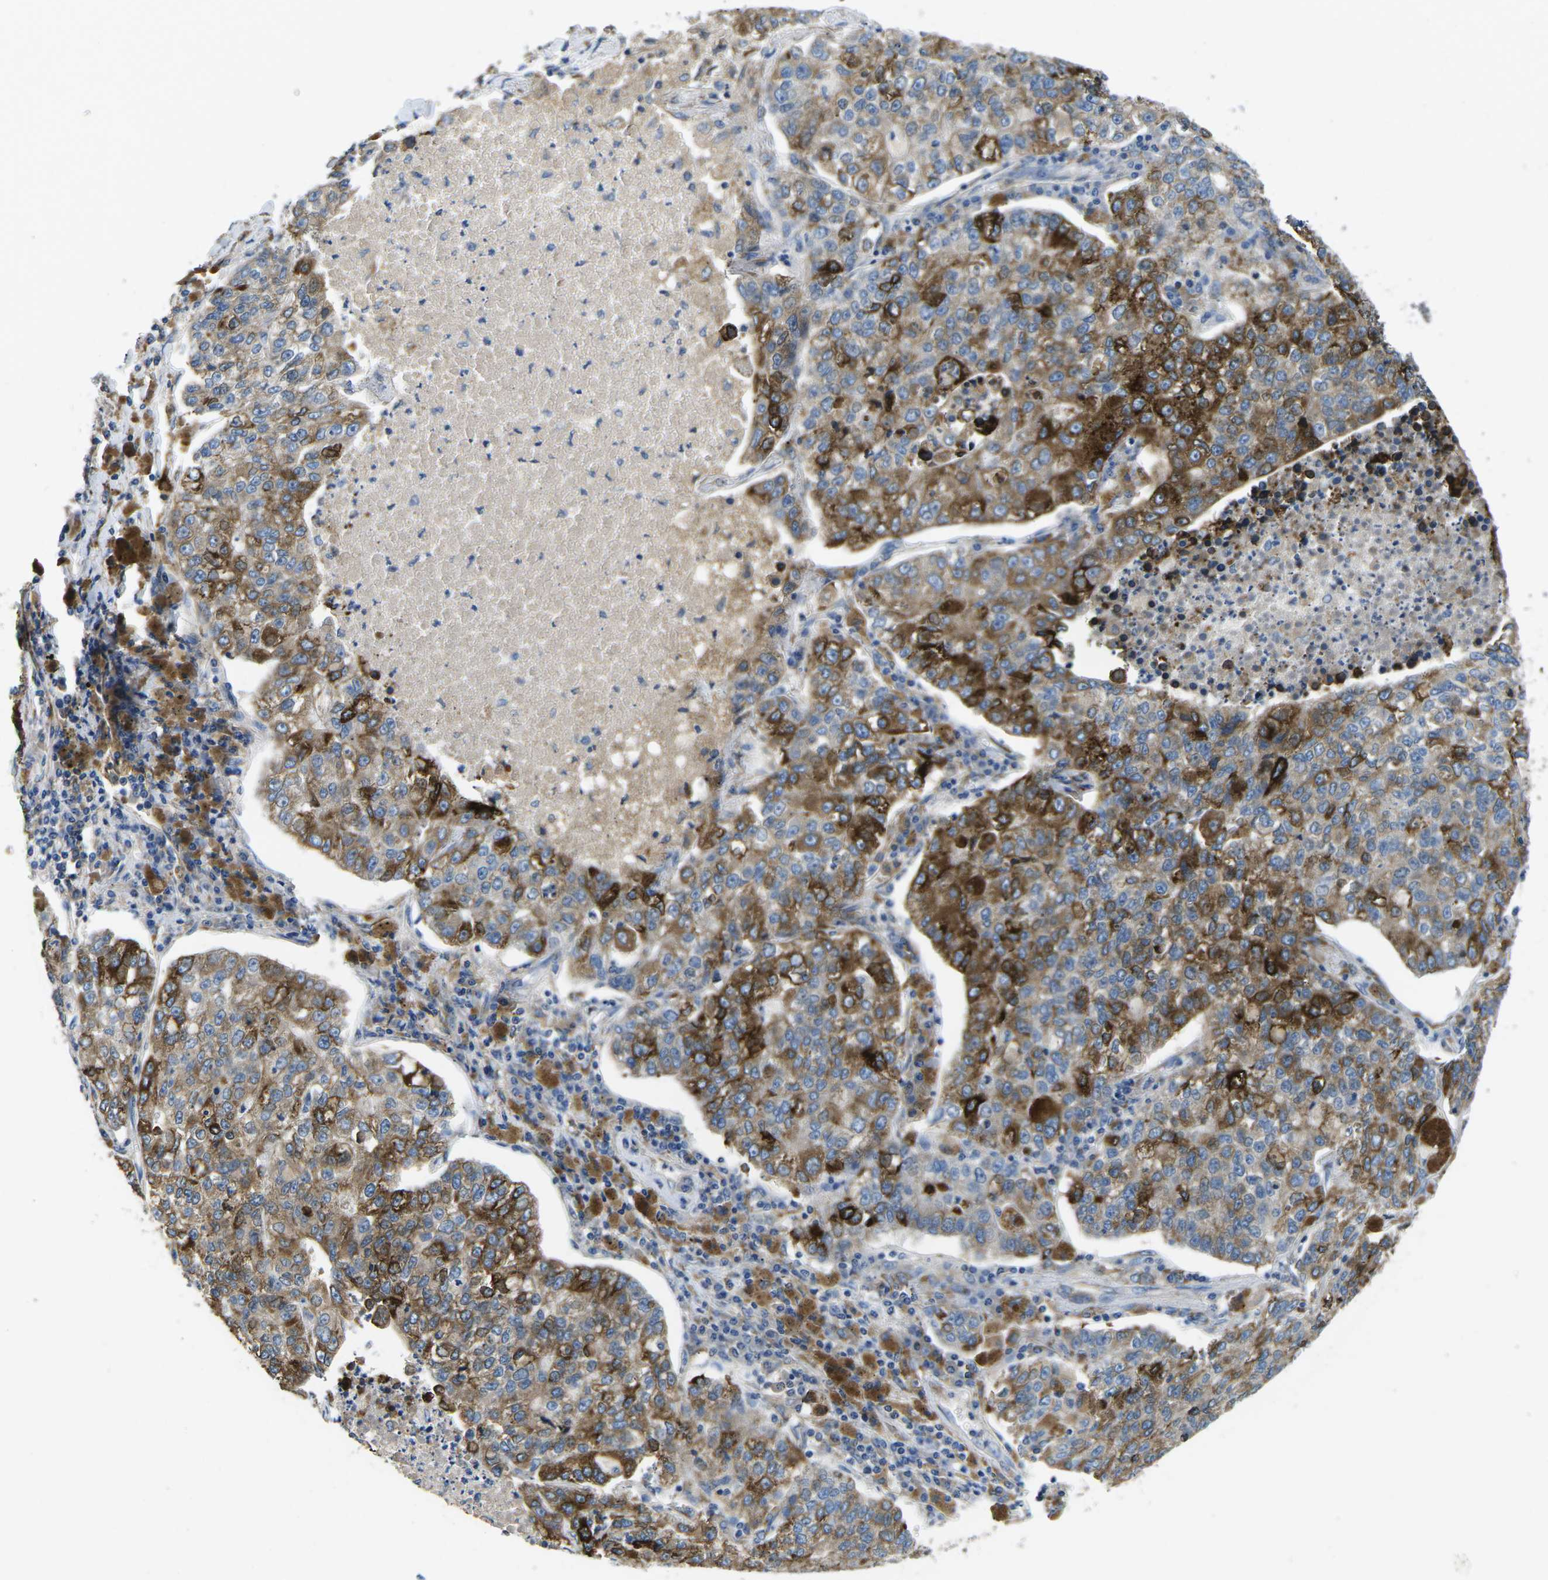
{"staining": {"intensity": "strong", "quantity": "25%-75%", "location": "cytoplasmic/membranous"}, "tissue": "lung cancer", "cell_type": "Tumor cells", "image_type": "cancer", "snomed": [{"axis": "morphology", "description": "Adenocarcinoma, NOS"}, {"axis": "topography", "description": "Lung"}], "caption": "The histopathology image exhibits staining of lung cancer, revealing strong cytoplasmic/membranous protein positivity (brown color) within tumor cells.", "gene": "PDZD8", "patient": {"sex": "male", "age": 49}}